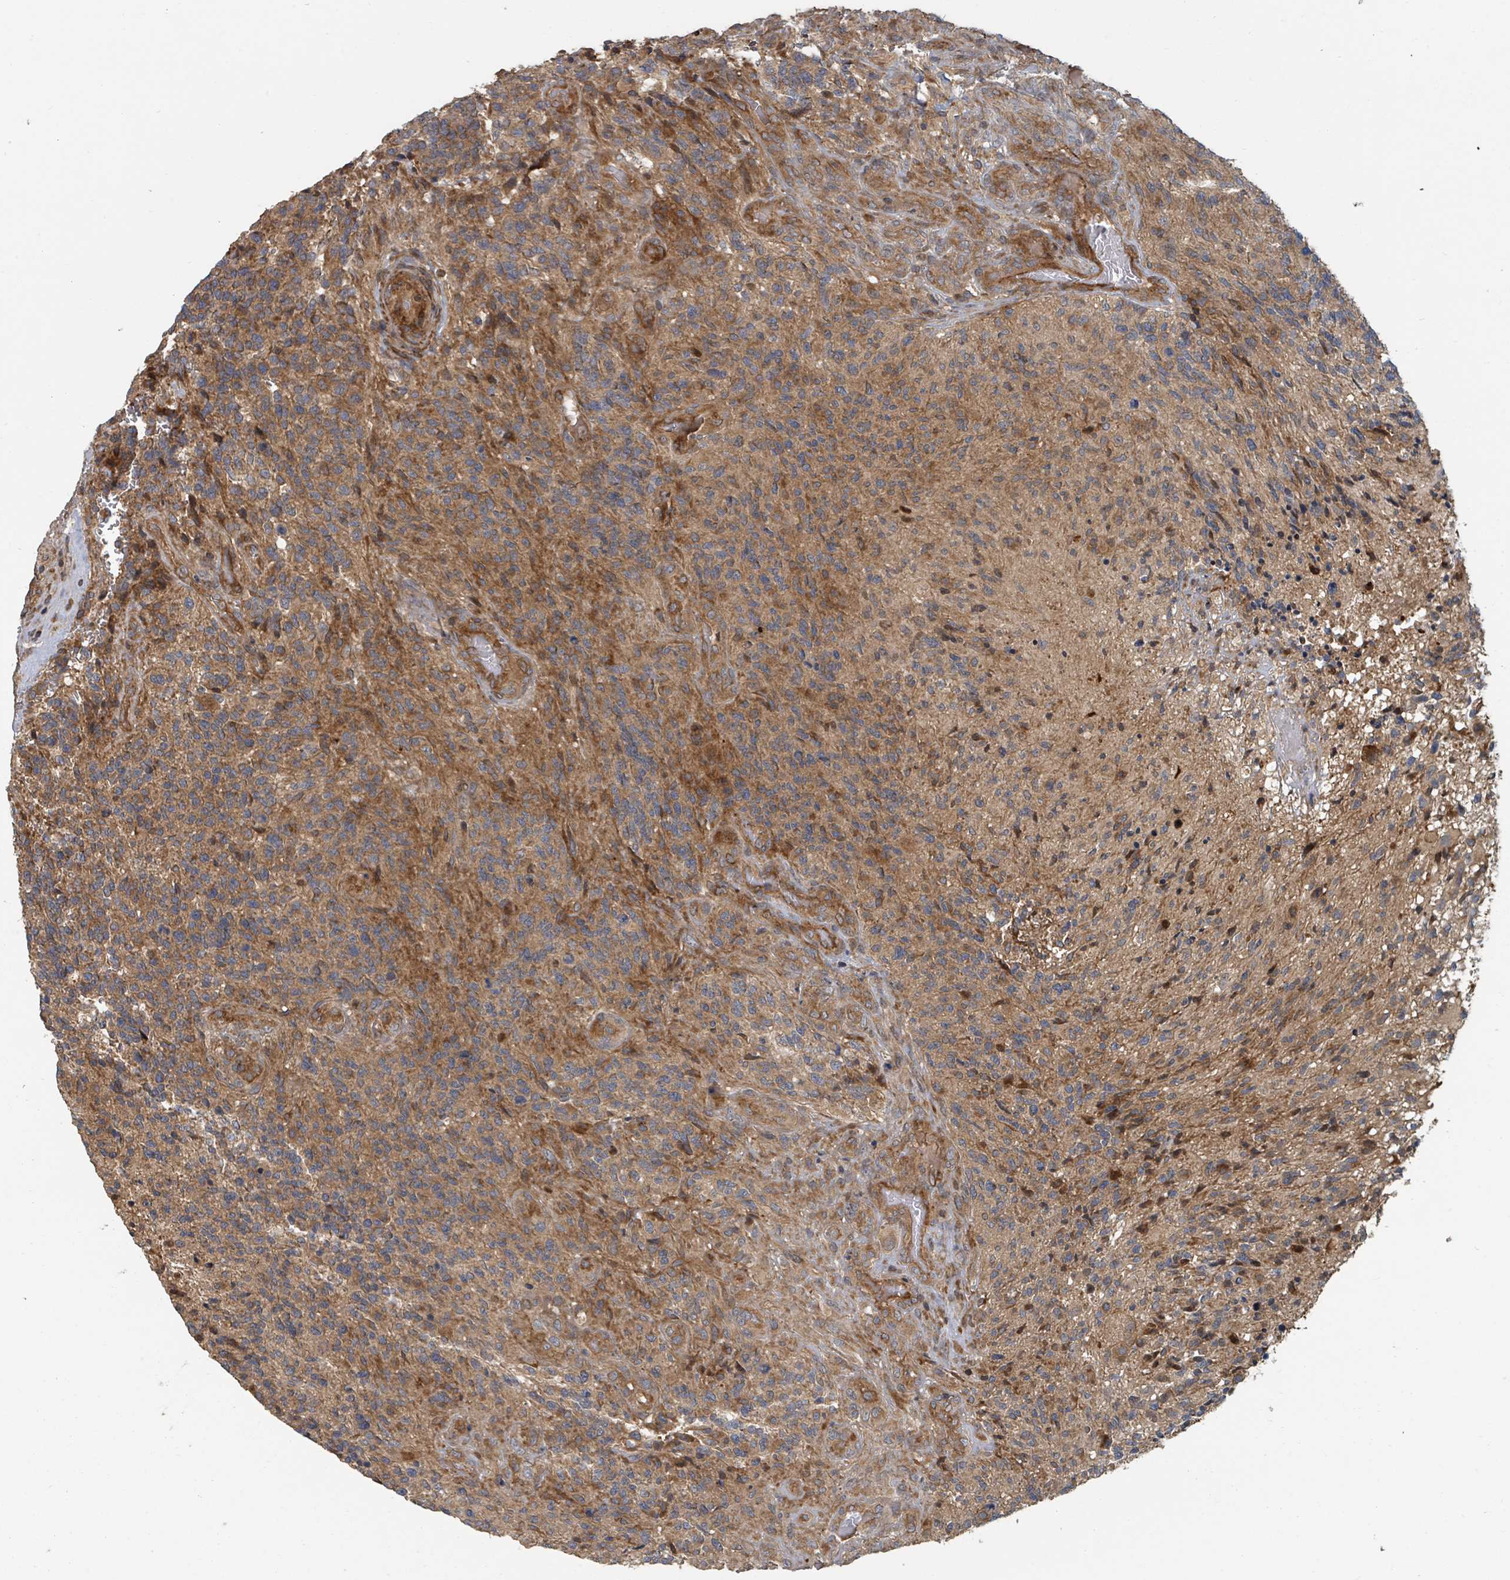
{"staining": {"intensity": "weak", "quantity": "25%-75%", "location": "cytoplasmic/membranous"}, "tissue": "glioma", "cell_type": "Tumor cells", "image_type": "cancer", "snomed": [{"axis": "morphology", "description": "Glioma, malignant, High grade"}, {"axis": "topography", "description": "Brain"}], "caption": "Immunohistochemical staining of human malignant glioma (high-grade) shows low levels of weak cytoplasmic/membranous staining in approximately 25%-75% of tumor cells. (IHC, brightfield microscopy, high magnification).", "gene": "DPM1", "patient": {"sex": "male", "age": 36}}